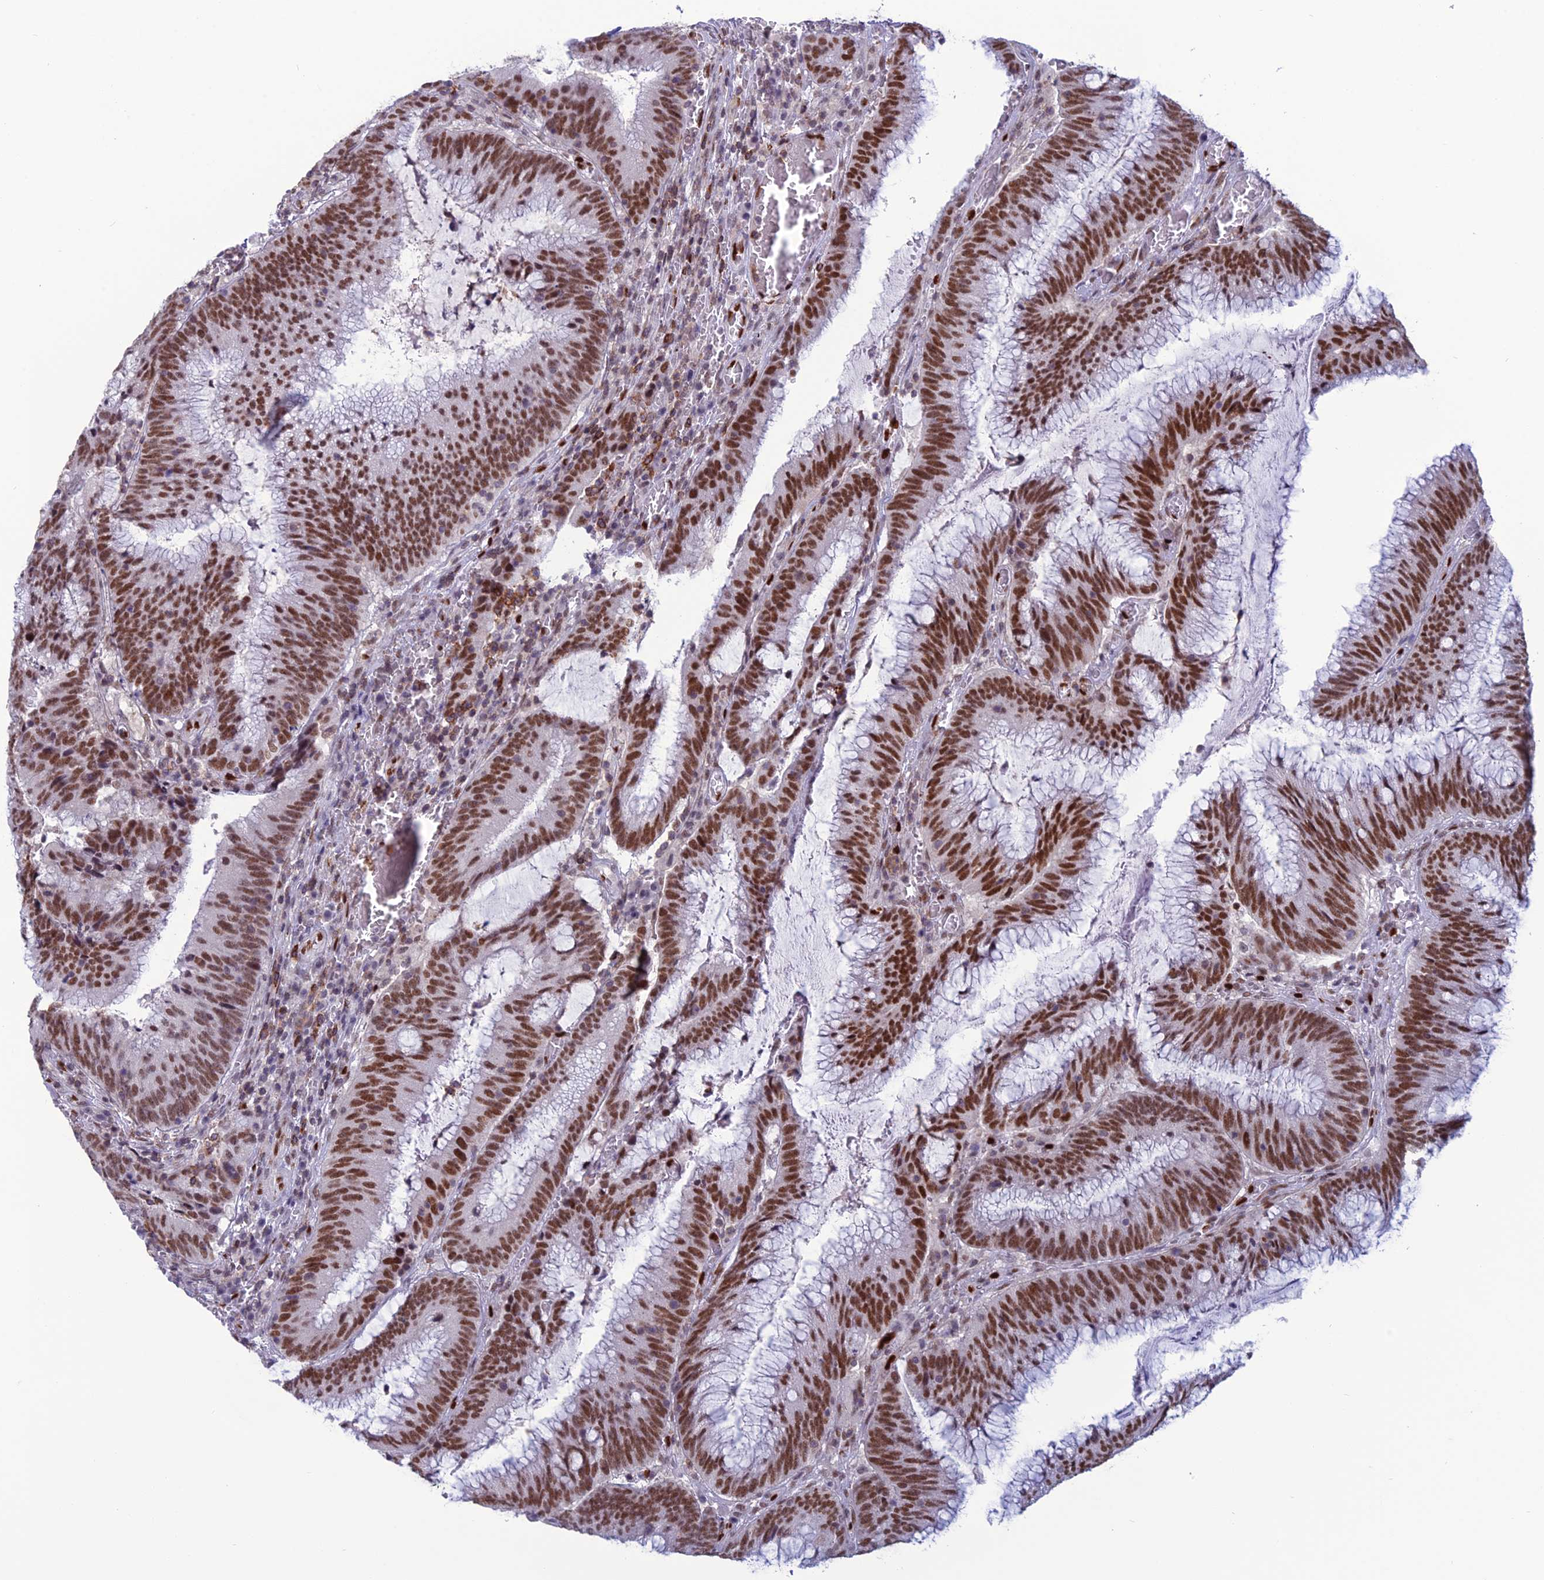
{"staining": {"intensity": "strong", "quantity": ">75%", "location": "nuclear"}, "tissue": "colorectal cancer", "cell_type": "Tumor cells", "image_type": "cancer", "snomed": [{"axis": "morphology", "description": "Adenocarcinoma, NOS"}, {"axis": "topography", "description": "Rectum"}], "caption": "The image shows staining of colorectal cancer (adenocarcinoma), revealing strong nuclear protein positivity (brown color) within tumor cells.", "gene": "NOL4L", "patient": {"sex": "female", "age": 77}}